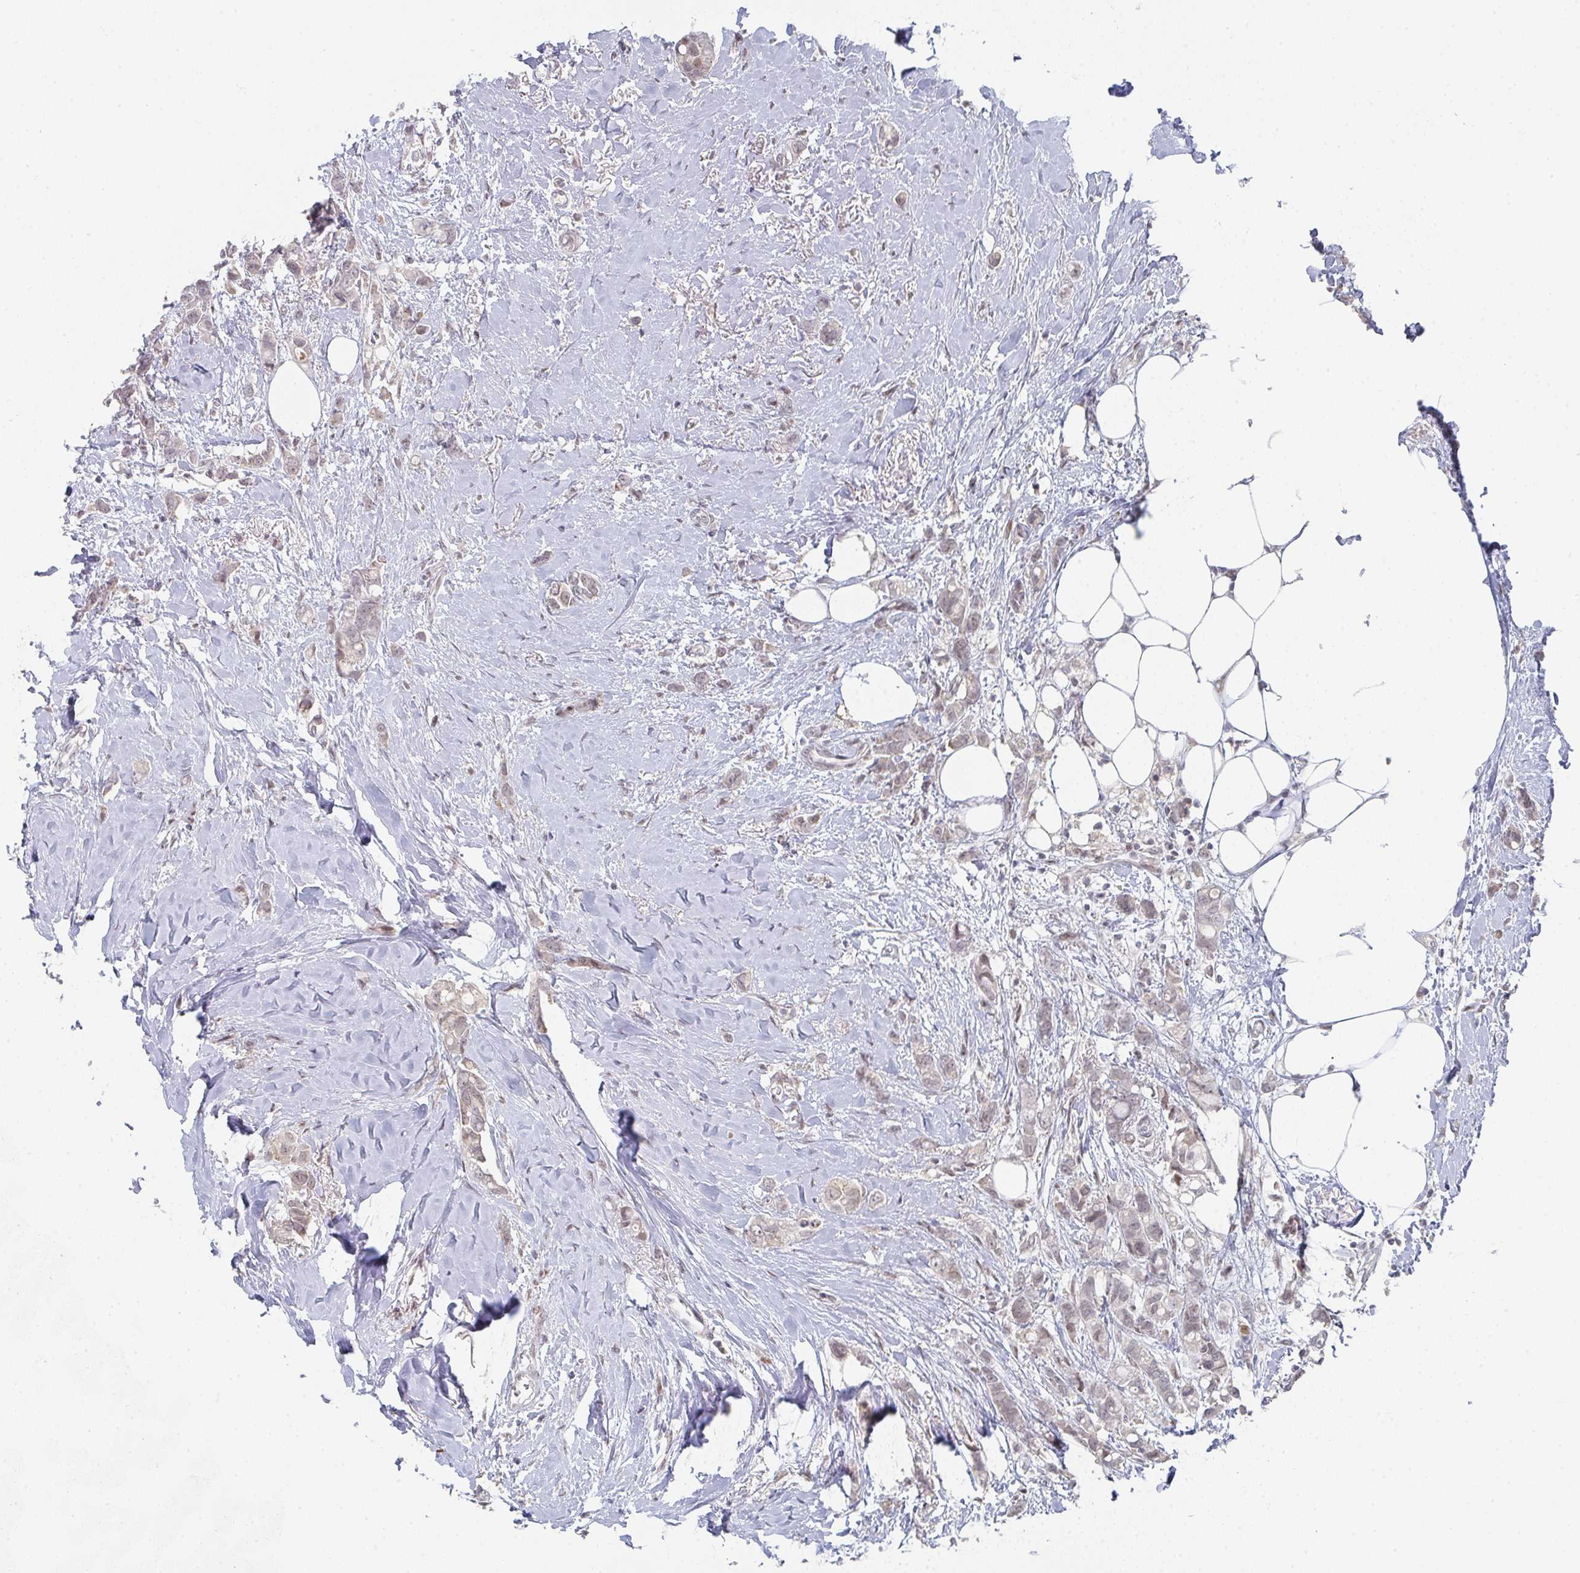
{"staining": {"intensity": "weak", "quantity": ">75%", "location": "nuclear"}, "tissue": "breast cancer", "cell_type": "Tumor cells", "image_type": "cancer", "snomed": [{"axis": "morphology", "description": "Lobular carcinoma"}, {"axis": "topography", "description": "Breast"}], "caption": "Immunohistochemistry (DAB) staining of human lobular carcinoma (breast) reveals weak nuclear protein expression in about >75% of tumor cells.", "gene": "LIN54", "patient": {"sex": "female", "age": 91}}